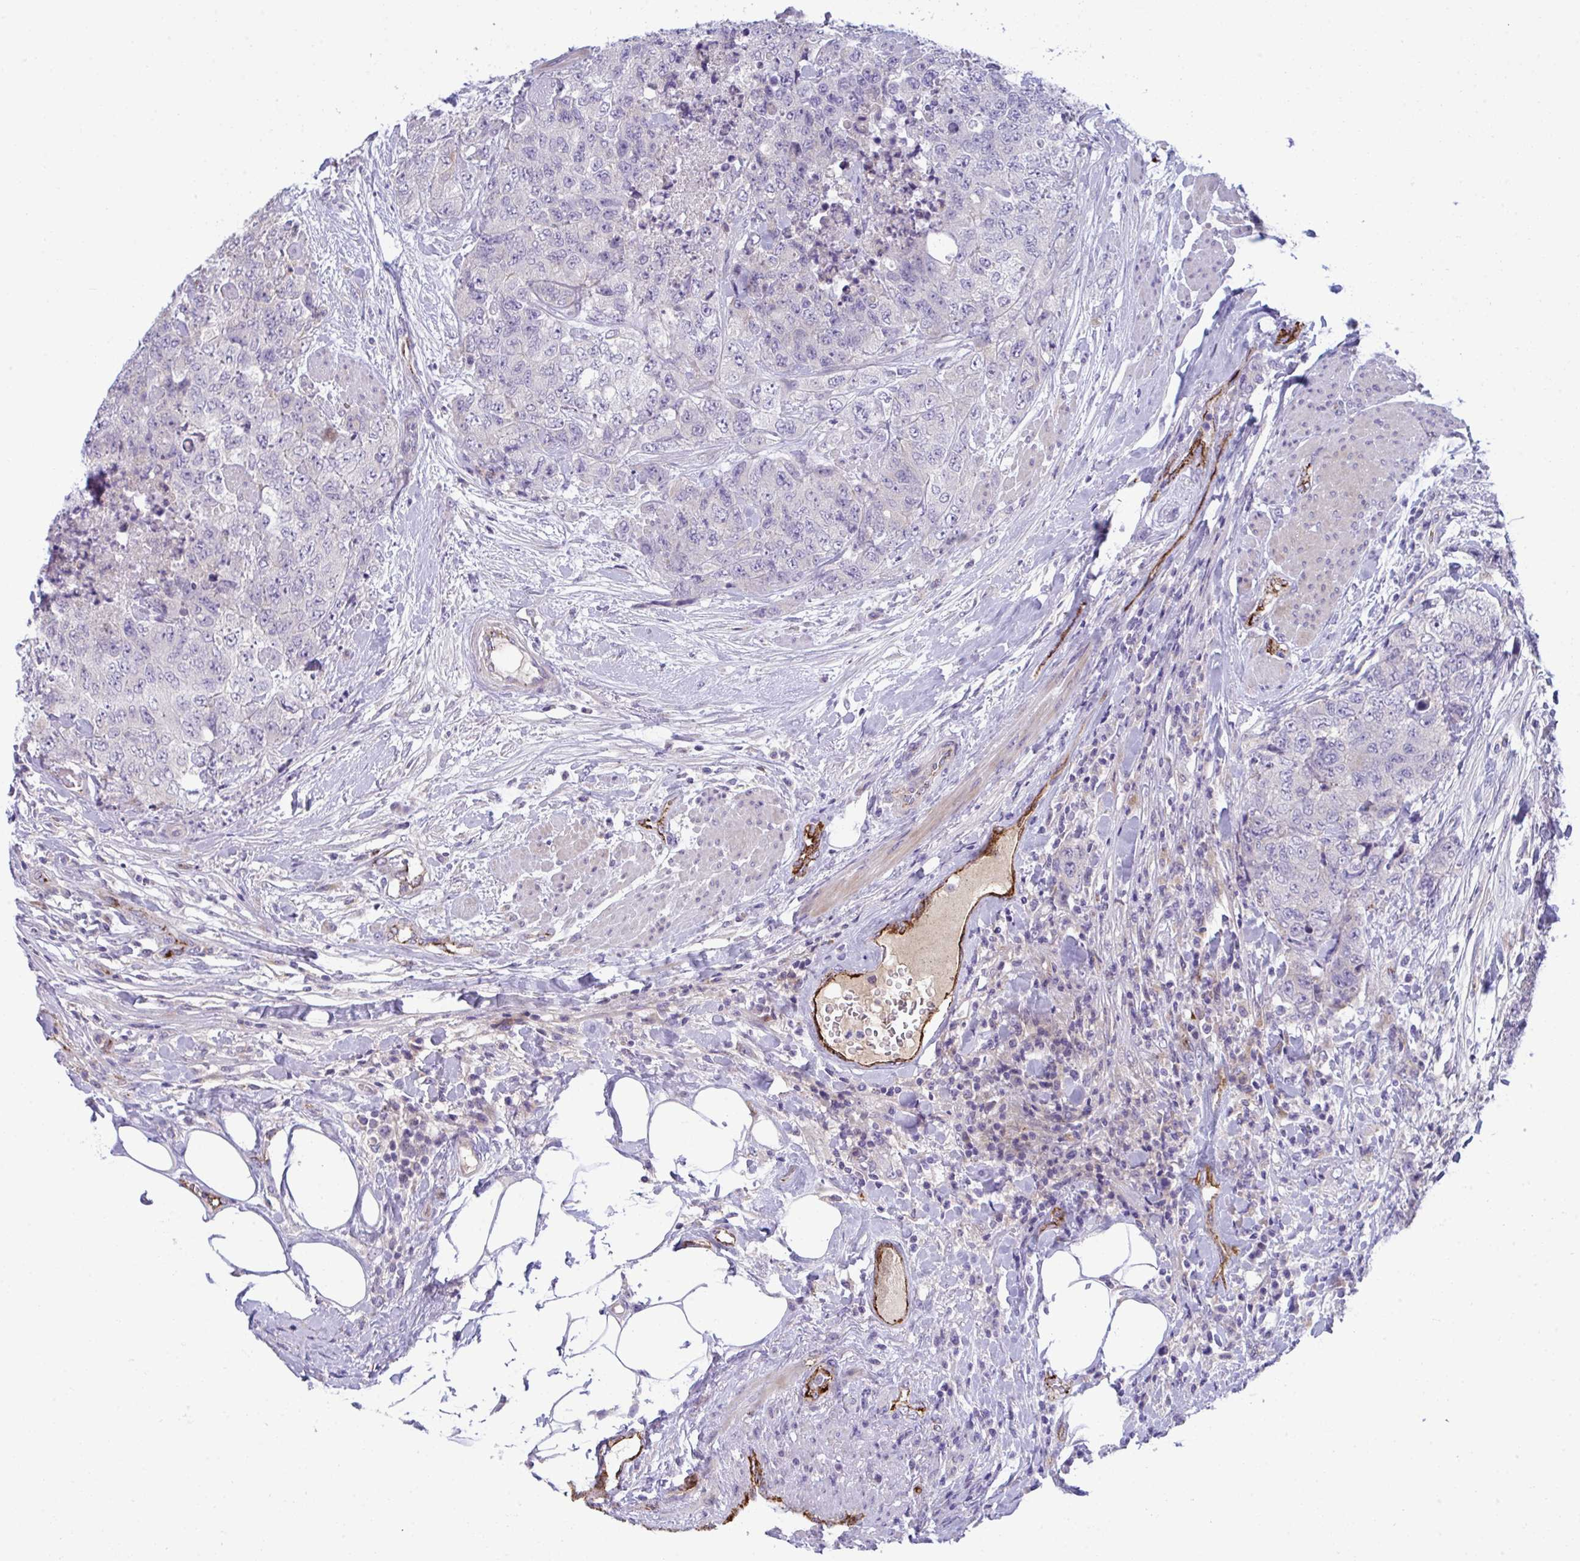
{"staining": {"intensity": "negative", "quantity": "none", "location": "none"}, "tissue": "urothelial cancer", "cell_type": "Tumor cells", "image_type": "cancer", "snomed": [{"axis": "morphology", "description": "Urothelial carcinoma, High grade"}, {"axis": "topography", "description": "Urinary bladder"}], "caption": "Immunohistochemistry (IHC) of human high-grade urothelial carcinoma shows no expression in tumor cells.", "gene": "TOR1AIP2", "patient": {"sex": "female", "age": 78}}